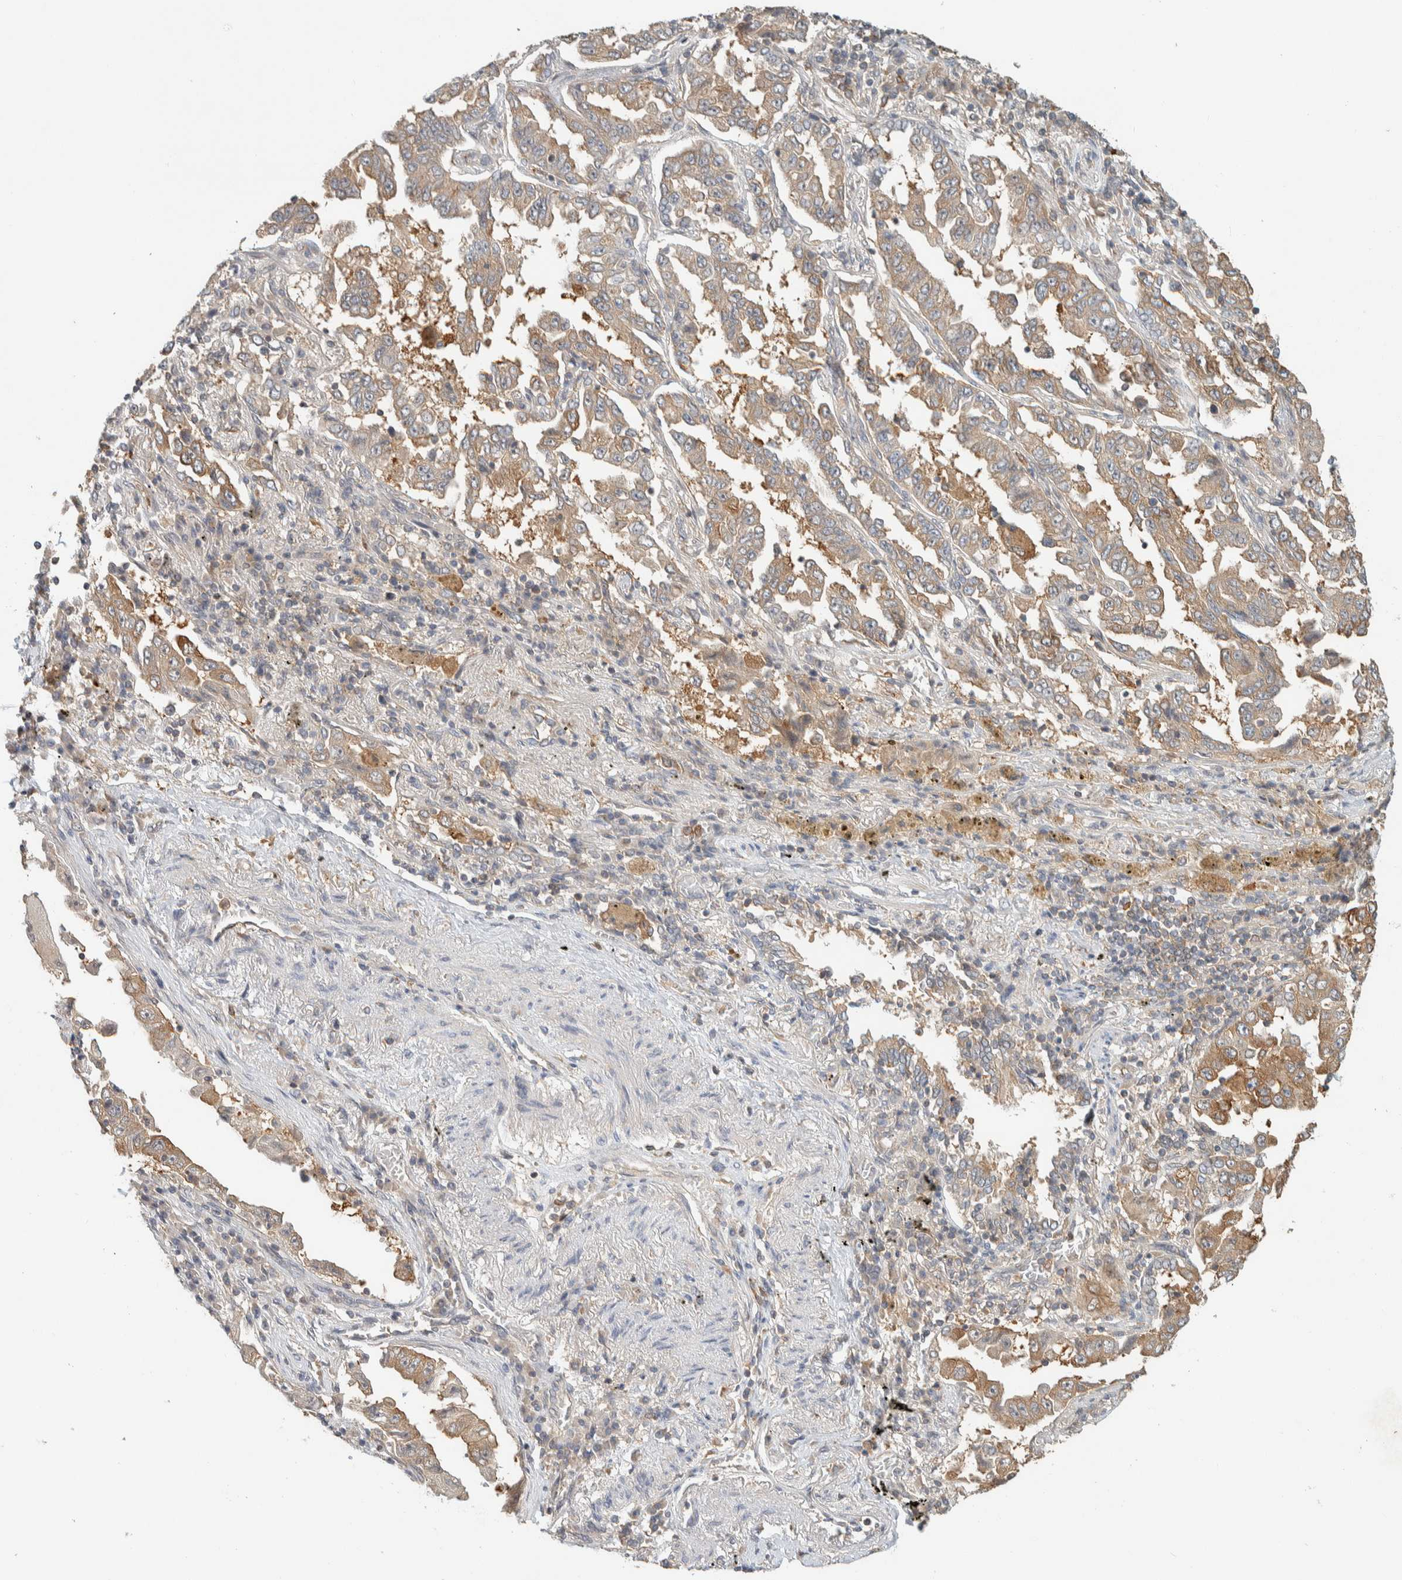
{"staining": {"intensity": "weak", "quantity": ">75%", "location": "cytoplasmic/membranous"}, "tissue": "lung cancer", "cell_type": "Tumor cells", "image_type": "cancer", "snomed": [{"axis": "morphology", "description": "Adenocarcinoma, NOS"}, {"axis": "topography", "description": "Lung"}], "caption": "Immunohistochemistry (DAB) staining of human lung cancer (adenocarcinoma) exhibits weak cytoplasmic/membranous protein positivity in approximately >75% of tumor cells.", "gene": "RAB11FIP1", "patient": {"sex": "female", "age": 51}}